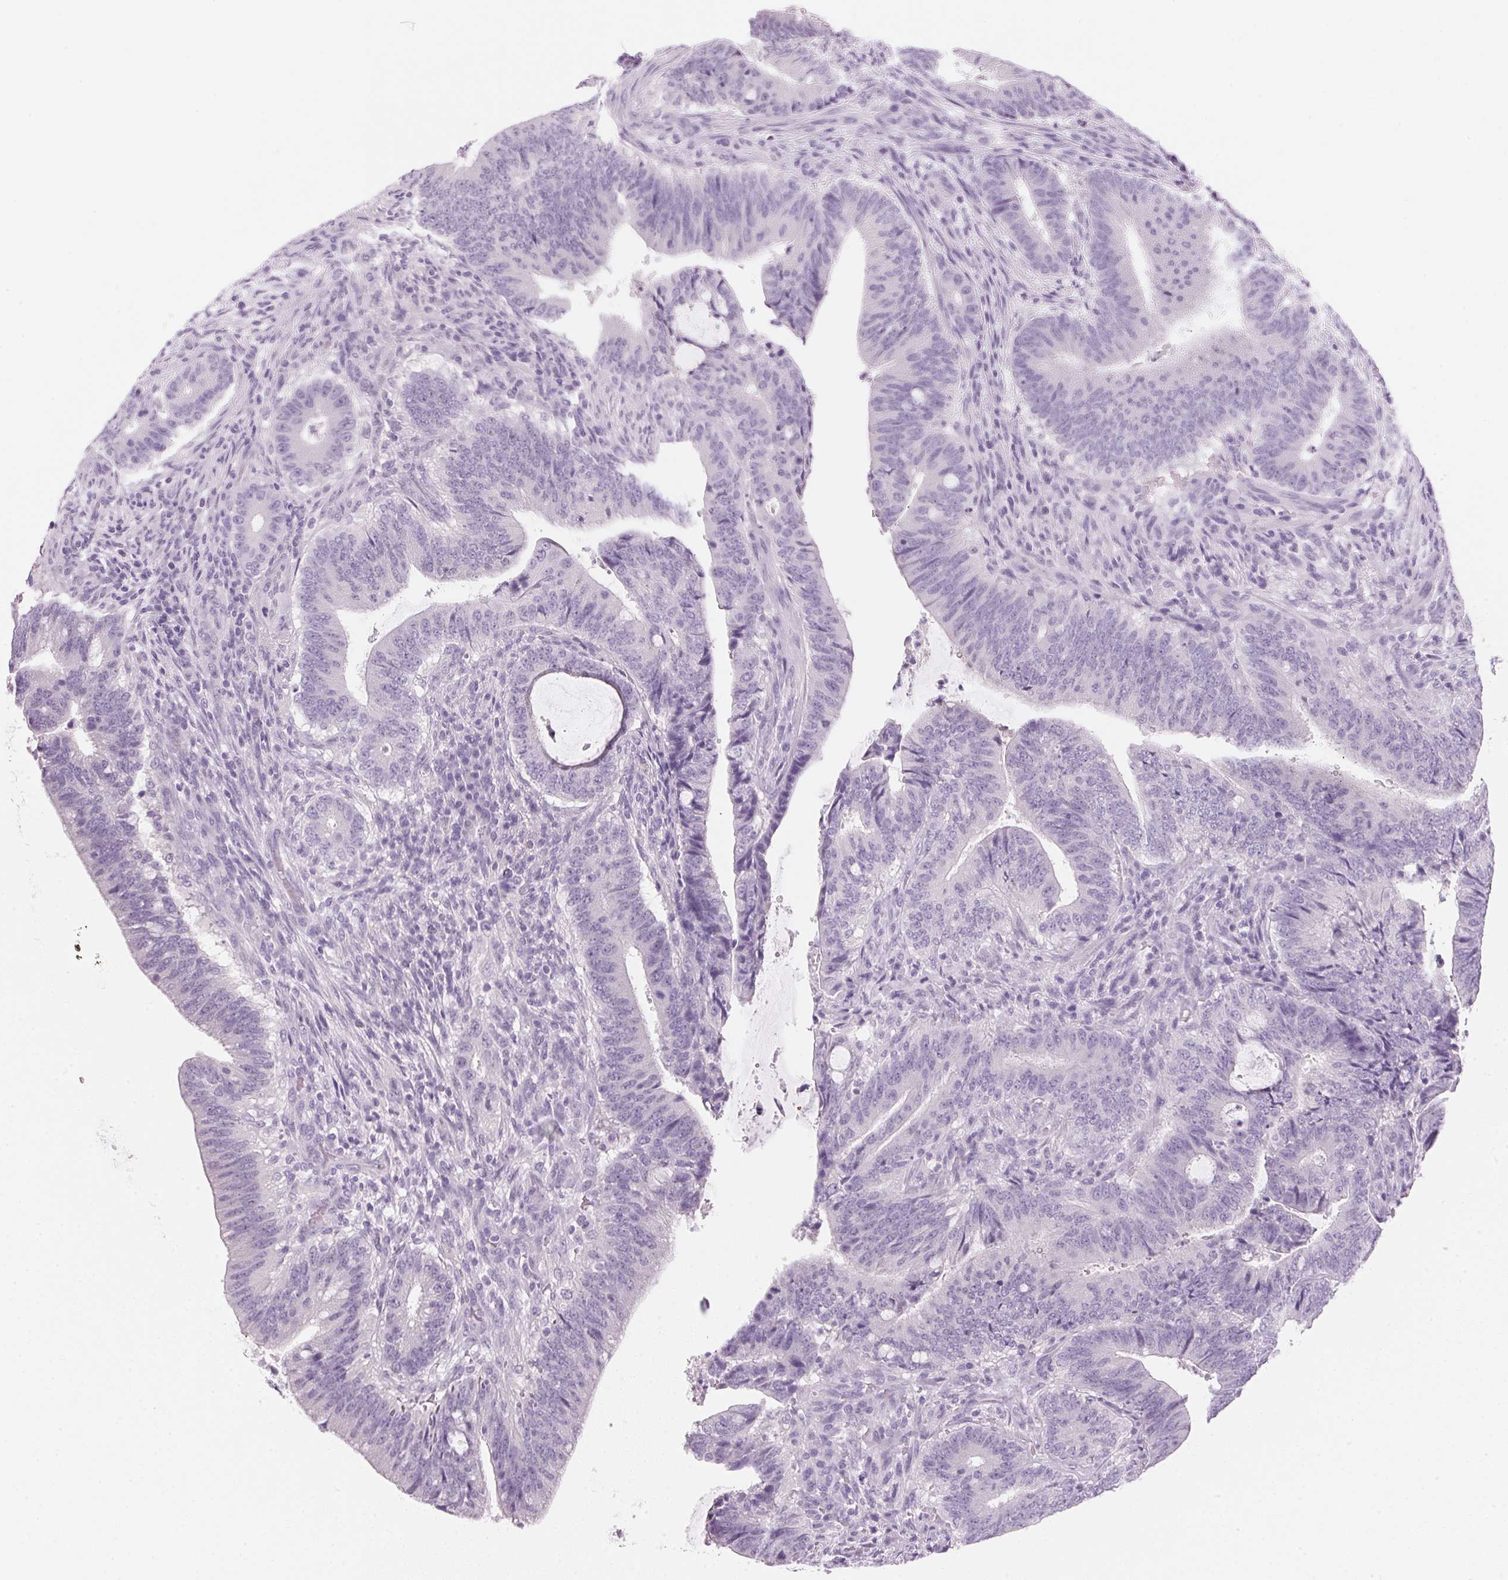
{"staining": {"intensity": "negative", "quantity": "none", "location": "none"}, "tissue": "colorectal cancer", "cell_type": "Tumor cells", "image_type": "cancer", "snomed": [{"axis": "morphology", "description": "Adenocarcinoma, NOS"}, {"axis": "topography", "description": "Colon"}], "caption": "Human colorectal cancer (adenocarcinoma) stained for a protein using immunohistochemistry reveals no expression in tumor cells.", "gene": "IGFBP1", "patient": {"sex": "female", "age": 43}}